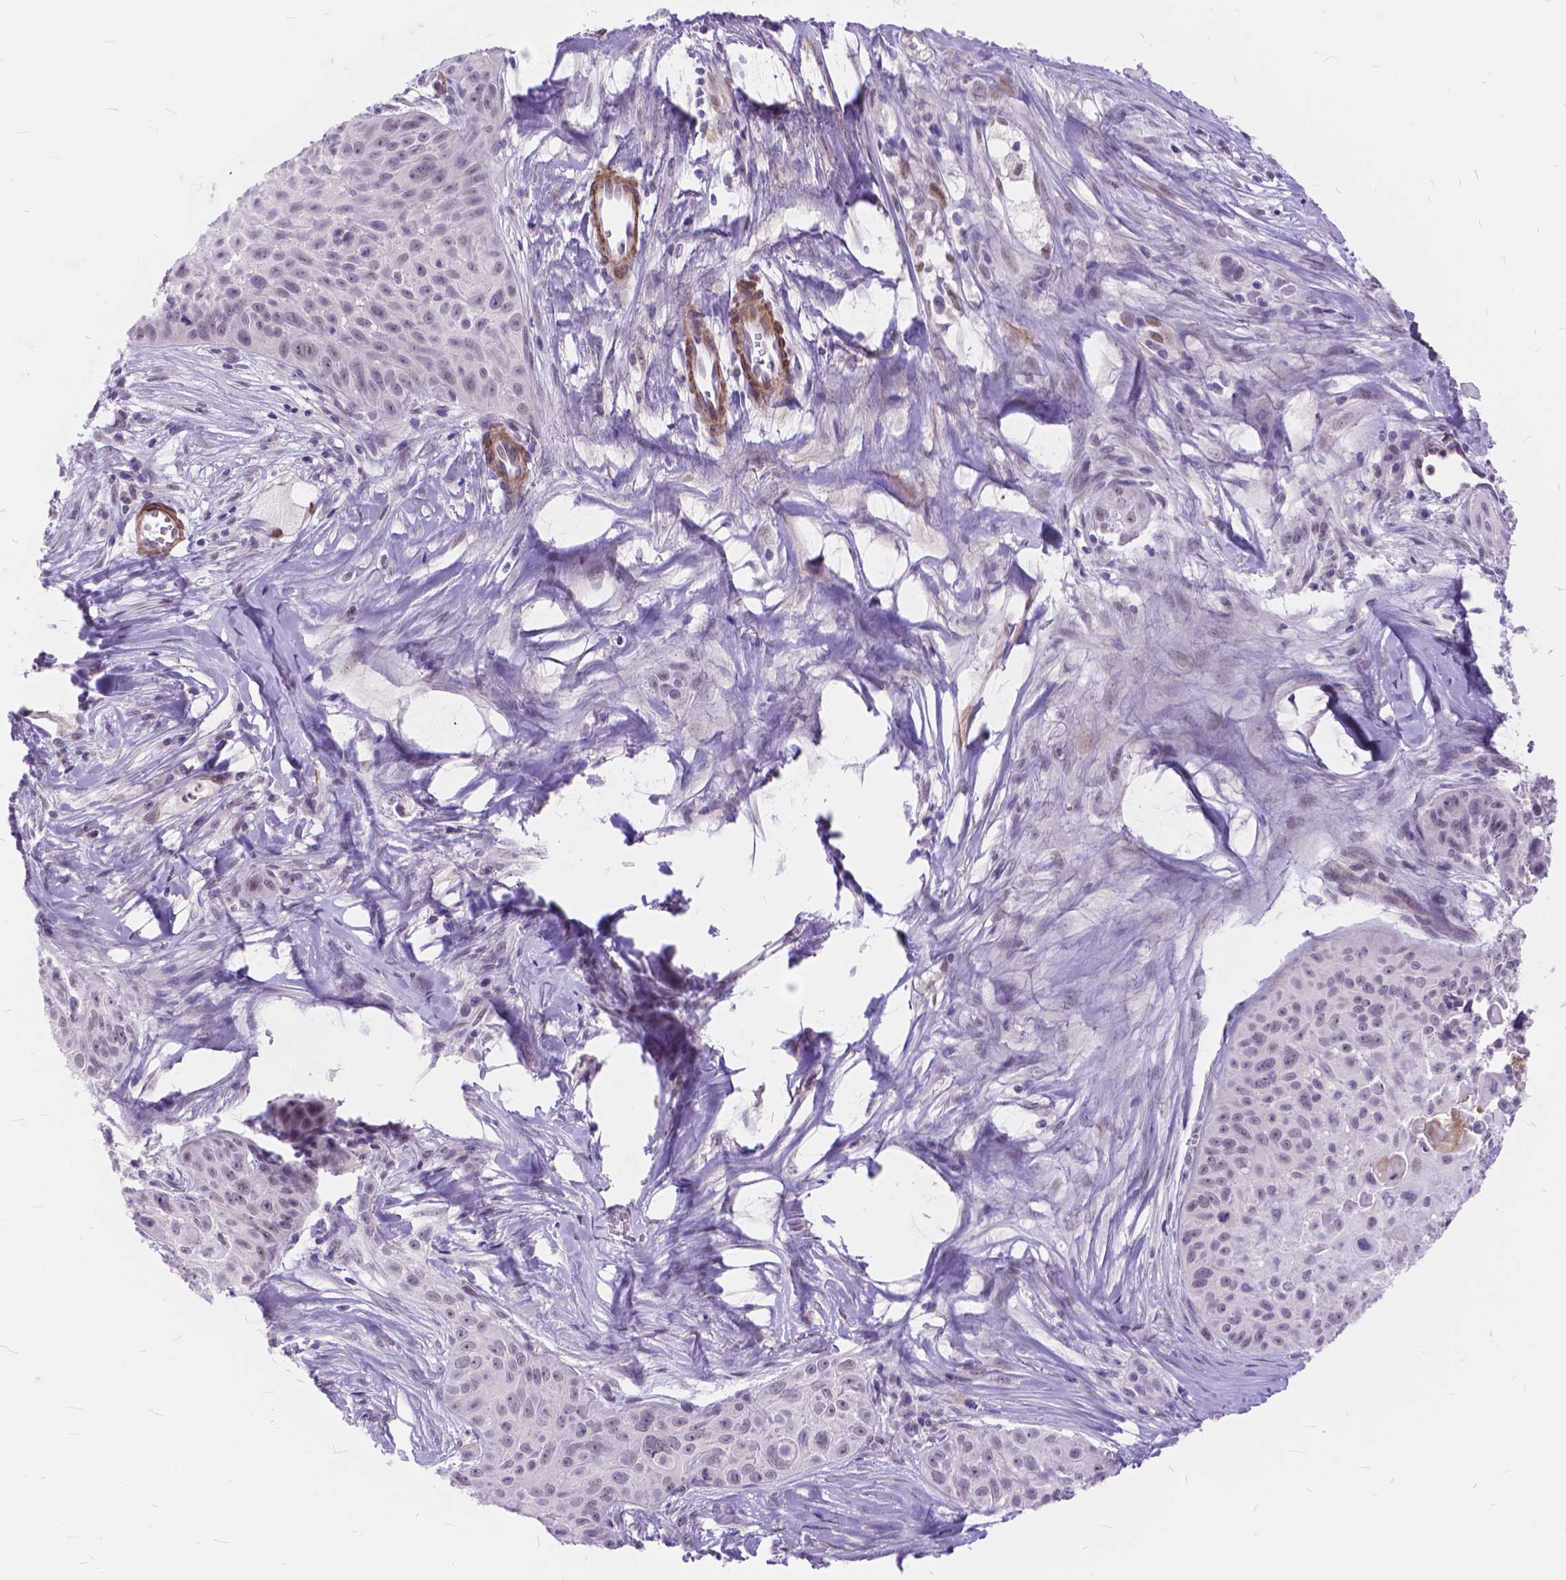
{"staining": {"intensity": "negative", "quantity": "none", "location": "none"}, "tissue": "skin cancer", "cell_type": "Tumor cells", "image_type": "cancer", "snomed": [{"axis": "morphology", "description": "Squamous cell carcinoma, NOS"}, {"axis": "topography", "description": "Skin"}, {"axis": "topography", "description": "Anal"}], "caption": "This micrograph is of skin cancer stained with immunohistochemistry (IHC) to label a protein in brown with the nuclei are counter-stained blue. There is no staining in tumor cells. (DAB immunohistochemistry (IHC), high magnification).", "gene": "MAN2C1", "patient": {"sex": "female", "age": 75}}